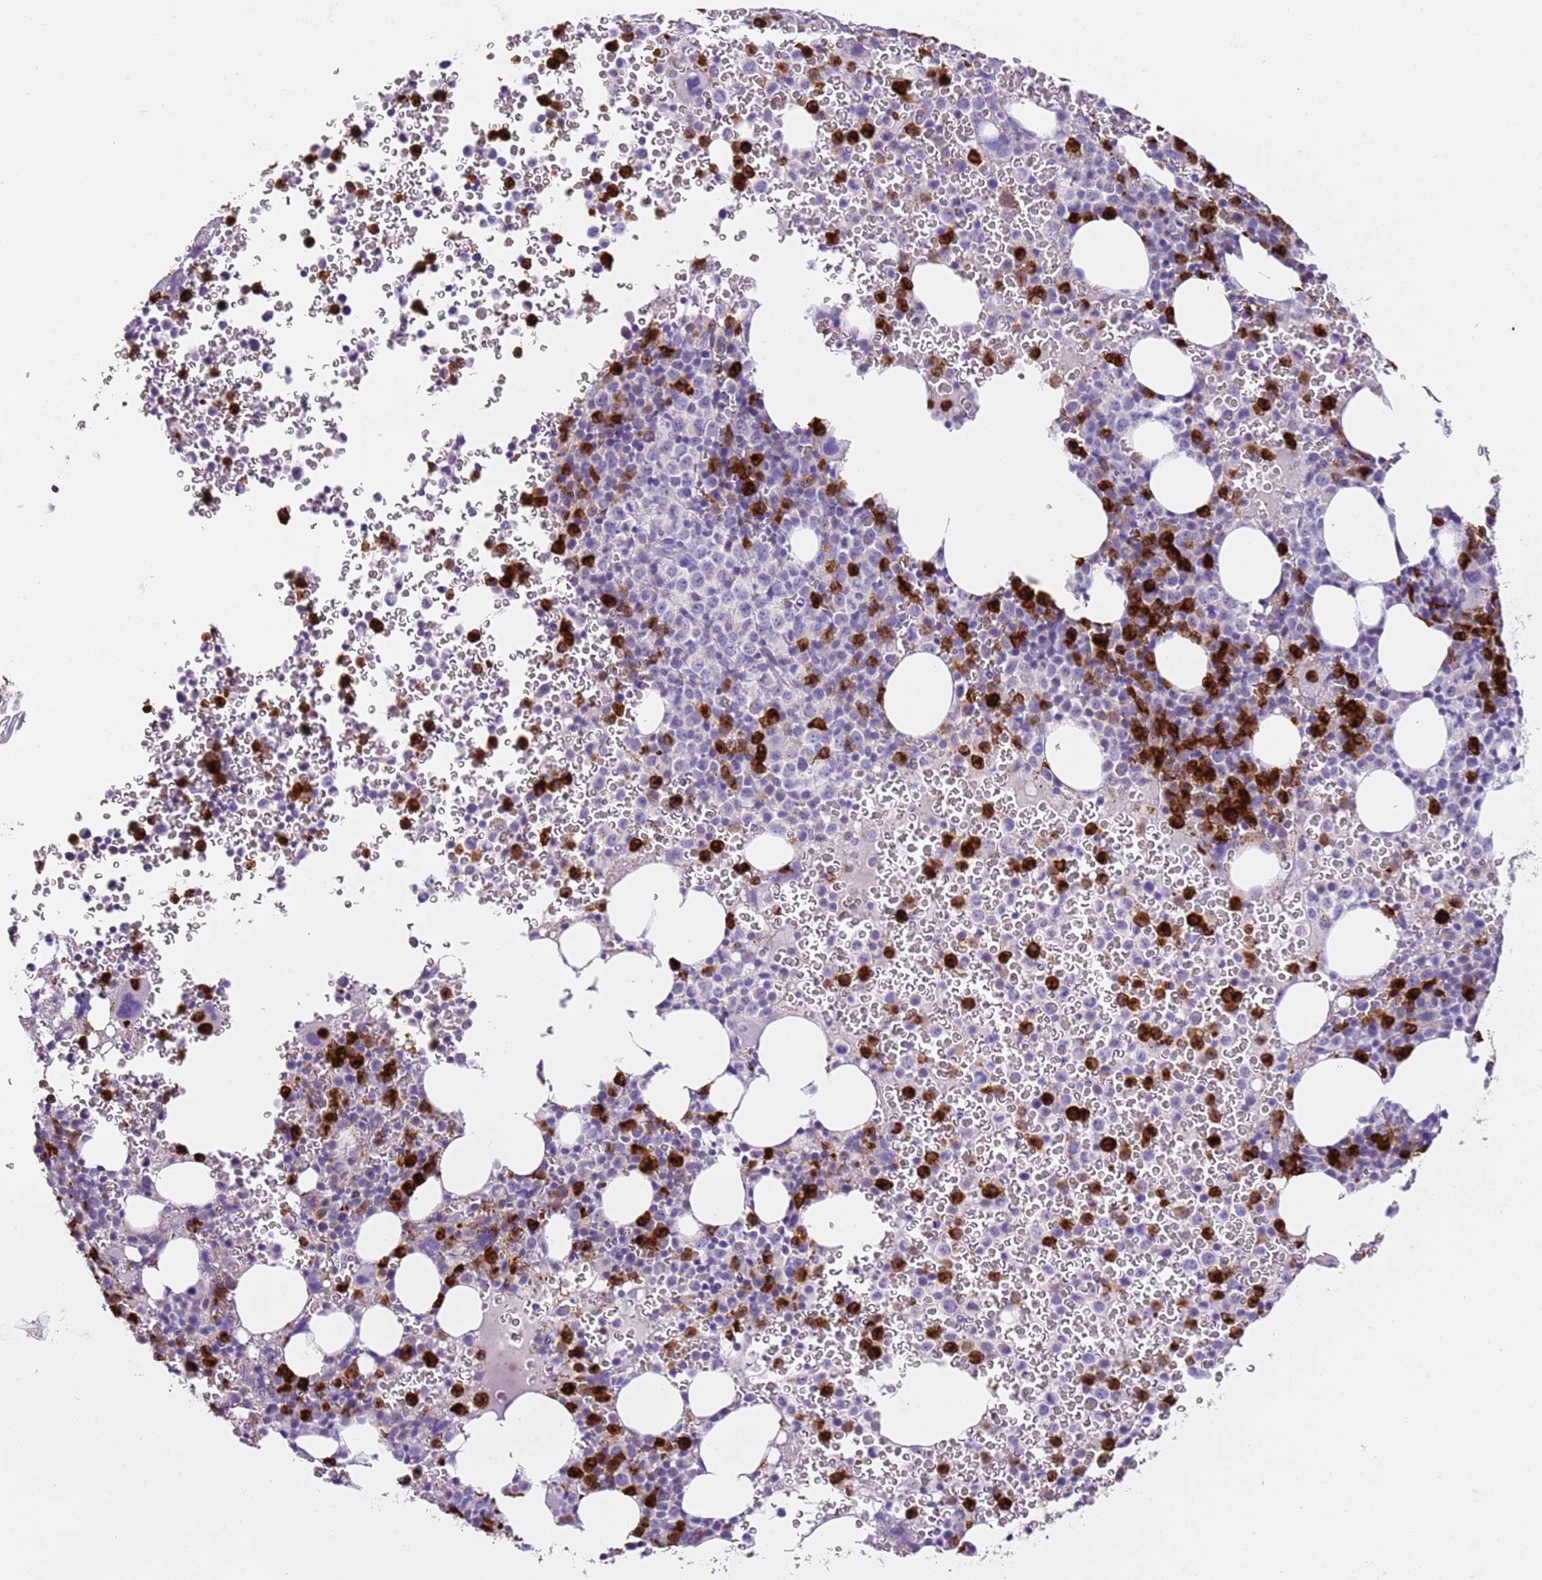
{"staining": {"intensity": "strong", "quantity": "25%-75%", "location": "cytoplasmic/membranous"}, "tissue": "bone marrow", "cell_type": "Hematopoietic cells", "image_type": "normal", "snomed": [{"axis": "morphology", "description": "Normal tissue, NOS"}, {"axis": "topography", "description": "Bone marrow"}], "caption": "Immunohistochemical staining of normal human bone marrow exhibits strong cytoplasmic/membranous protein expression in approximately 25%-75% of hematopoietic cells.", "gene": "CD177", "patient": {"sex": "female", "age": 54}}